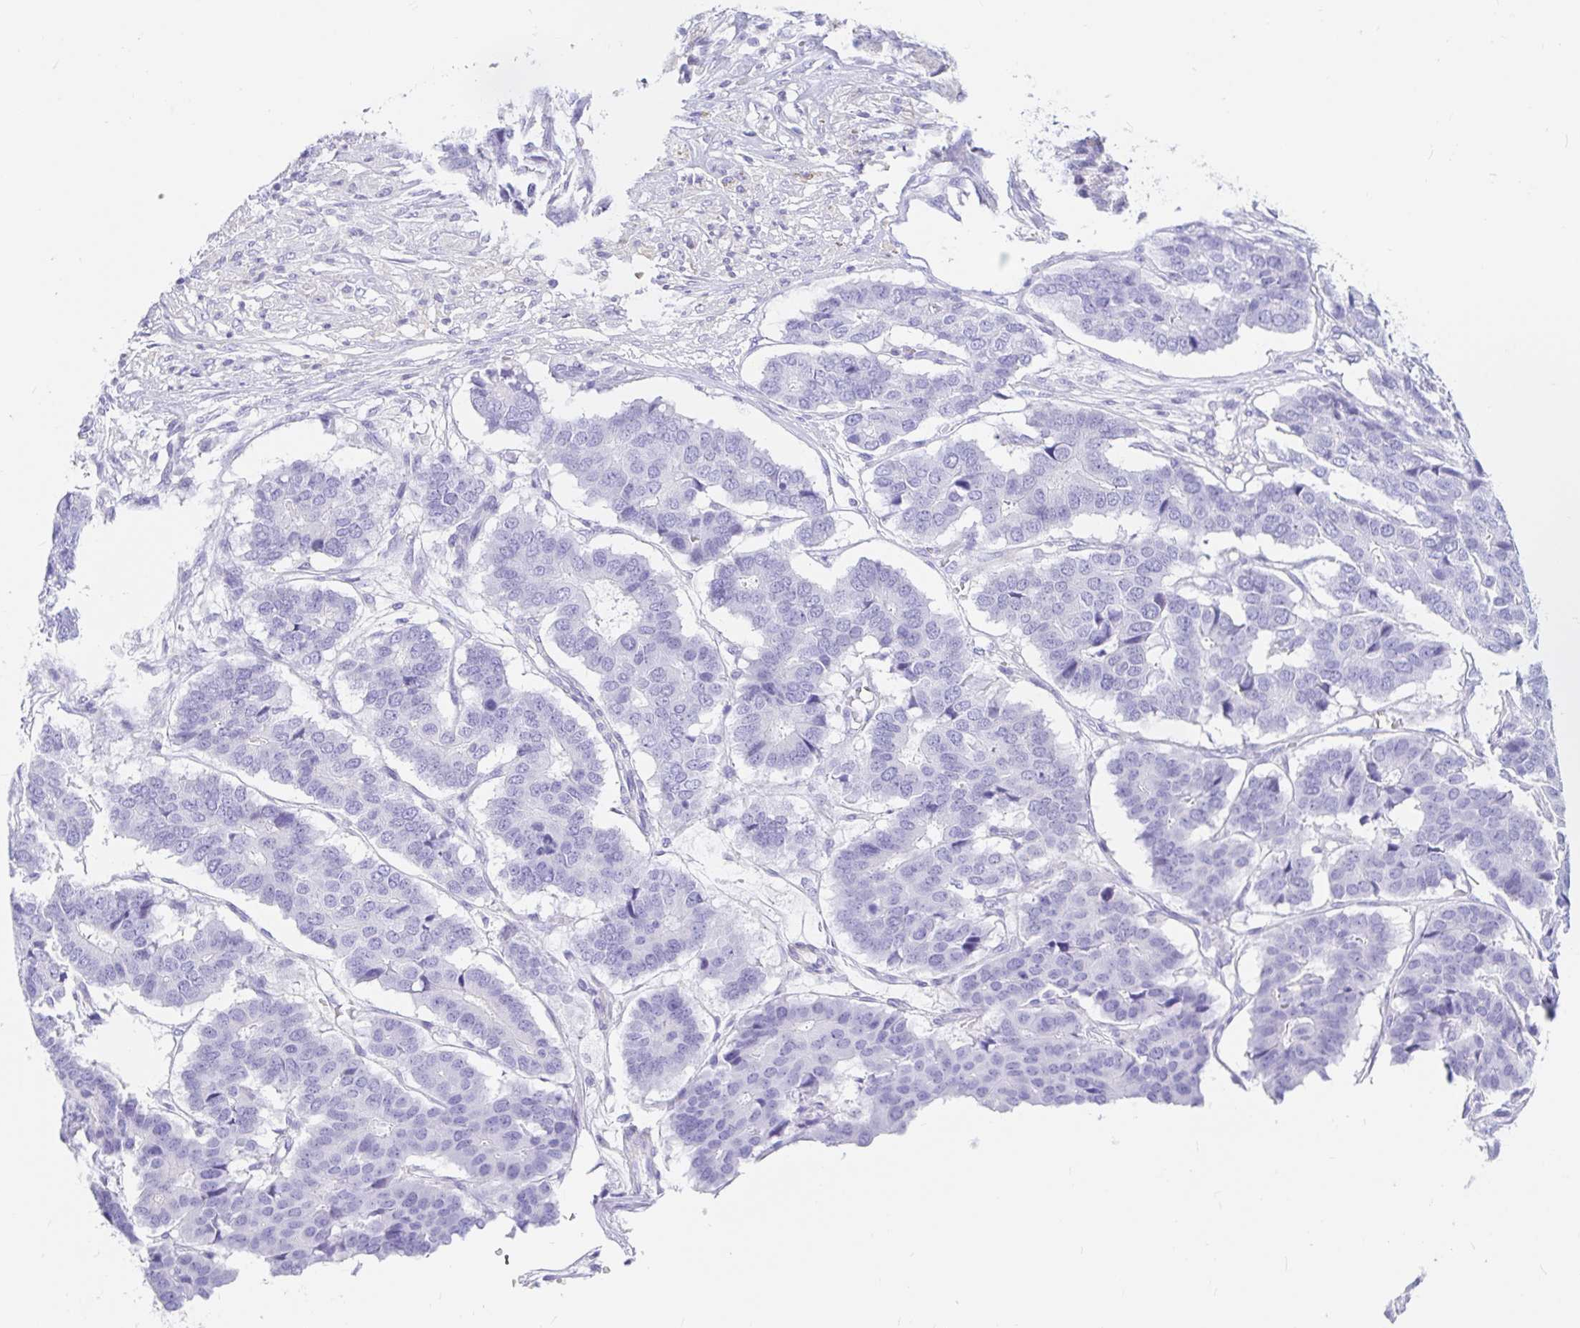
{"staining": {"intensity": "negative", "quantity": "none", "location": "none"}, "tissue": "pancreatic cancer", "cell_type": "Tumor cells", "image_type": "cancer", "snomed": [{"axis": "morphology", "description": "Adenocarcinoma, NOS"}, {"axis": "topography", "description": "Pancreas"}], "caption": "Tumor cells show no significant protein positivity in pancreatic adenocarcinoma.", "gene": "PPP1R1B", "patient": {"sex": "male", "age": 50}}